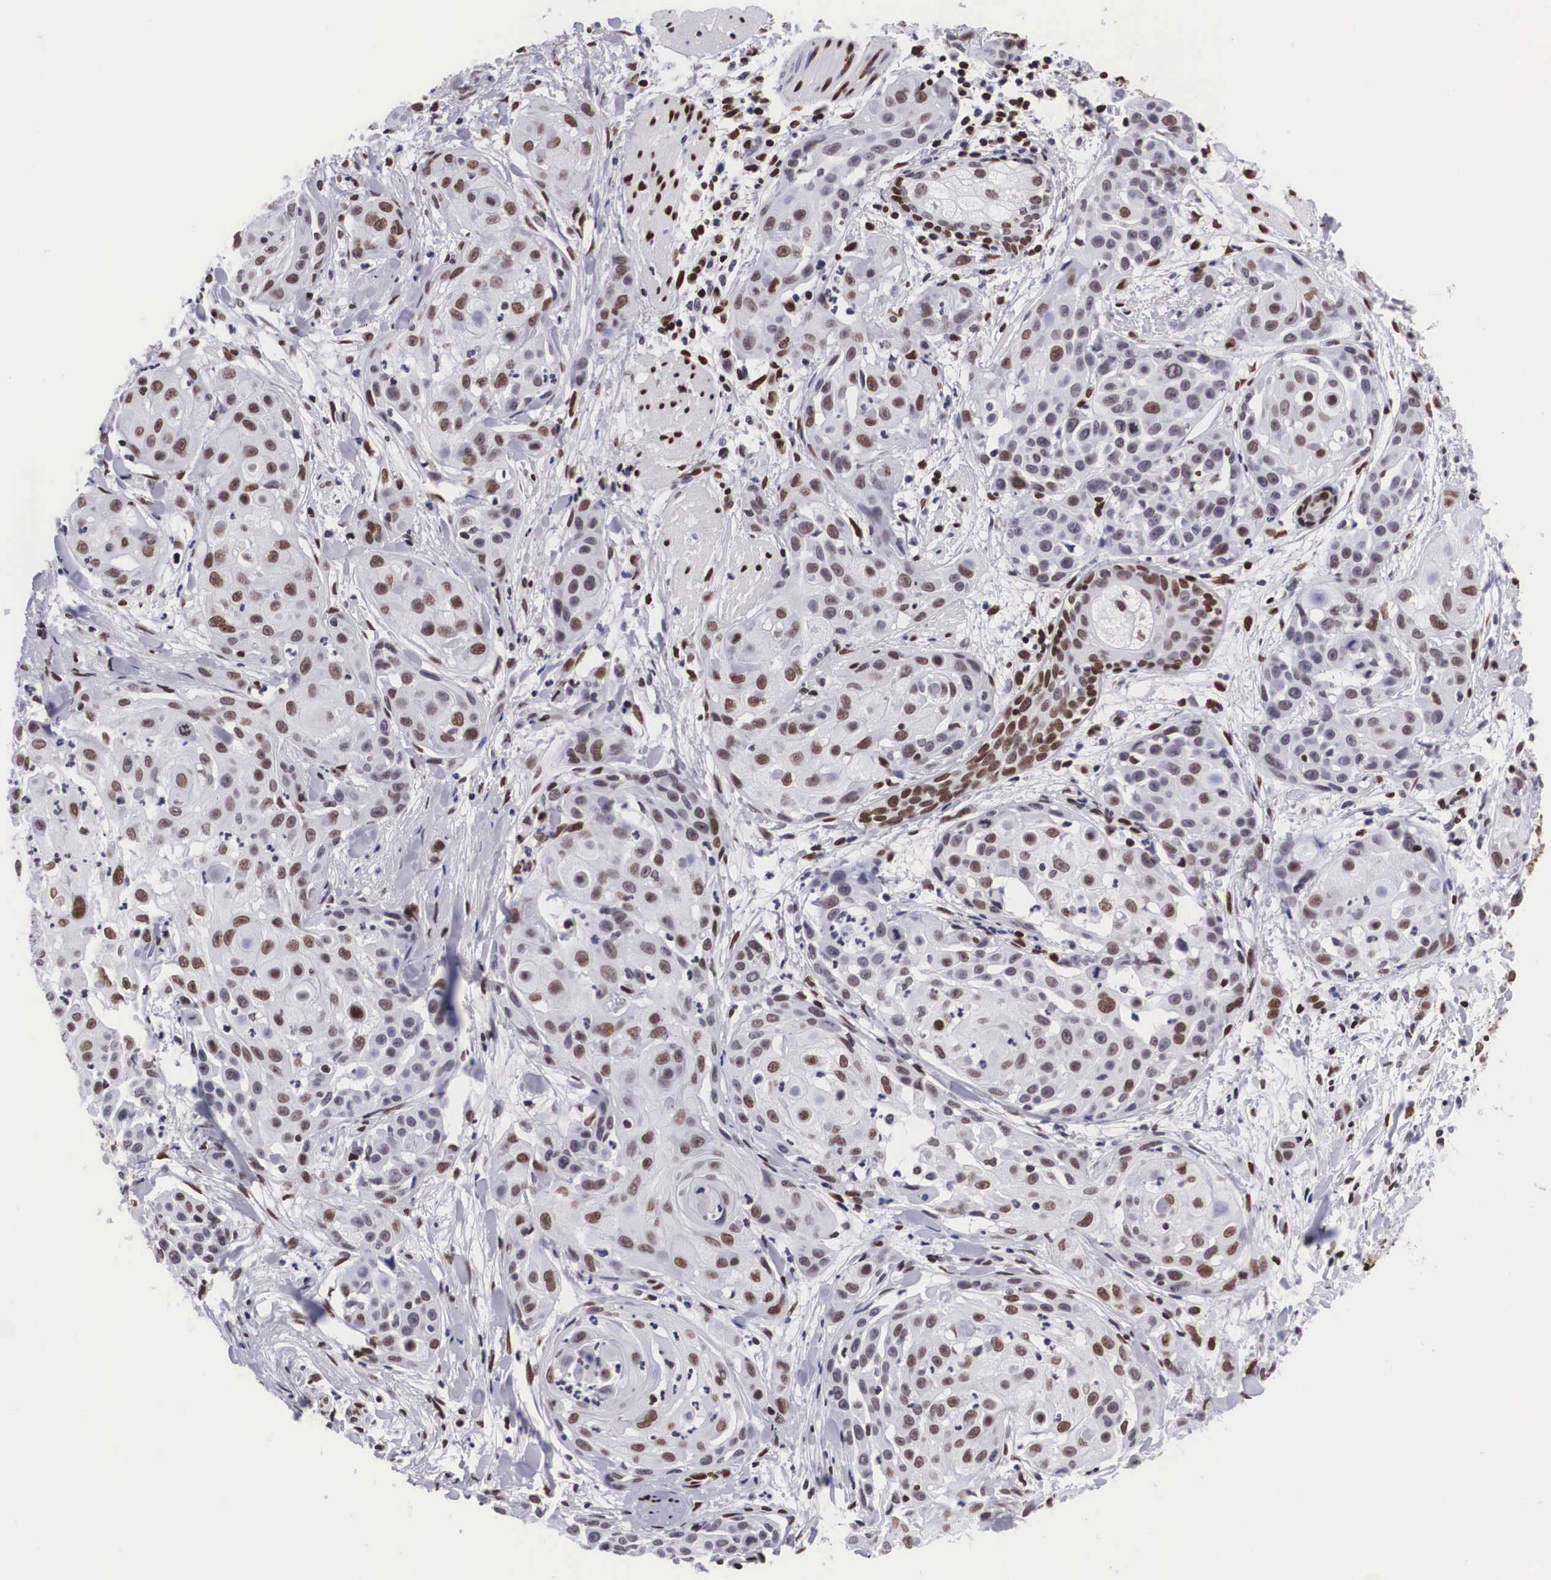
{"staining": {"intensity": "moderate", "quantity": ">75%", "location": "nuclear"}, "tissue": "skin cancer", "cell_type": "Tumor cells", "image_type": "cancer", "snomed": [{"axis": "morphology", "description": "Squamous cell carcinoma, NOS"}, {"axis": "topography", "description": "Skin"}], "caption": "Immunohistochemical staining of human skin squamous cell carcinoma demonstrates moderate nuclear protein staining in about >75% of tumor cells. (DAB IHC with brightfield microscopy, high magnification).", "gene": "MECP2", "patient": {"sex": "female", "age": 57}}